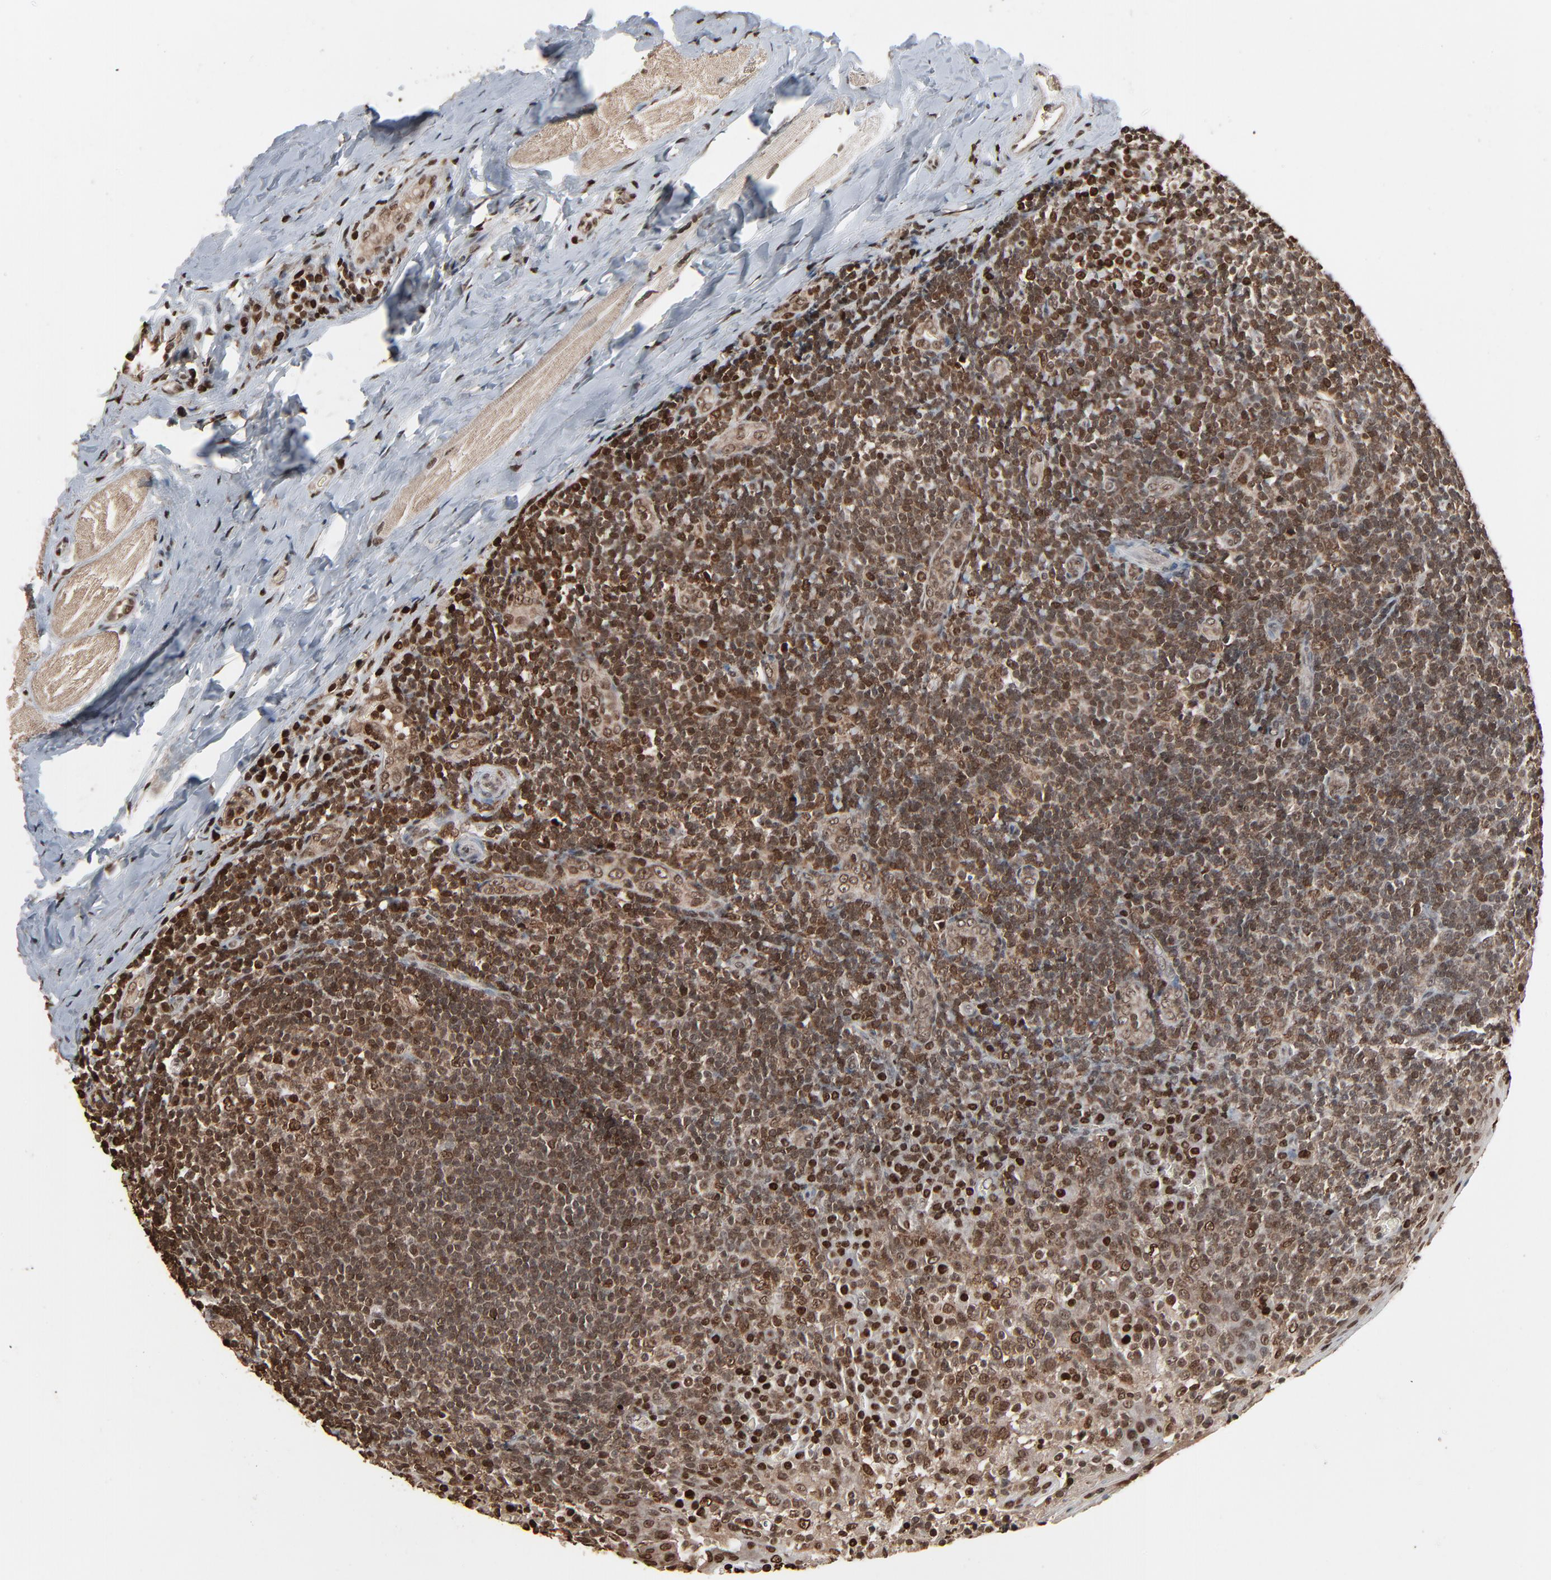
{"staining": {"intensity": "strong", "quantity": ">75%", "location": "nuclear"}, "tissue": "tonsil", "cell_type": "Germinal center cells", "image_type": "normal", "snomed": [{"axis": "morphology", "description": "Normal tissue, NOS"}, {"axis": "topography", "description": "Tonsil"}], "caption": "Germinal center cells show strong nuclear expression in about >75% of cells in unremarkable tonsil.", "gene": "RPS6KA3", "patient": {"sex": "male", "age": 31}}